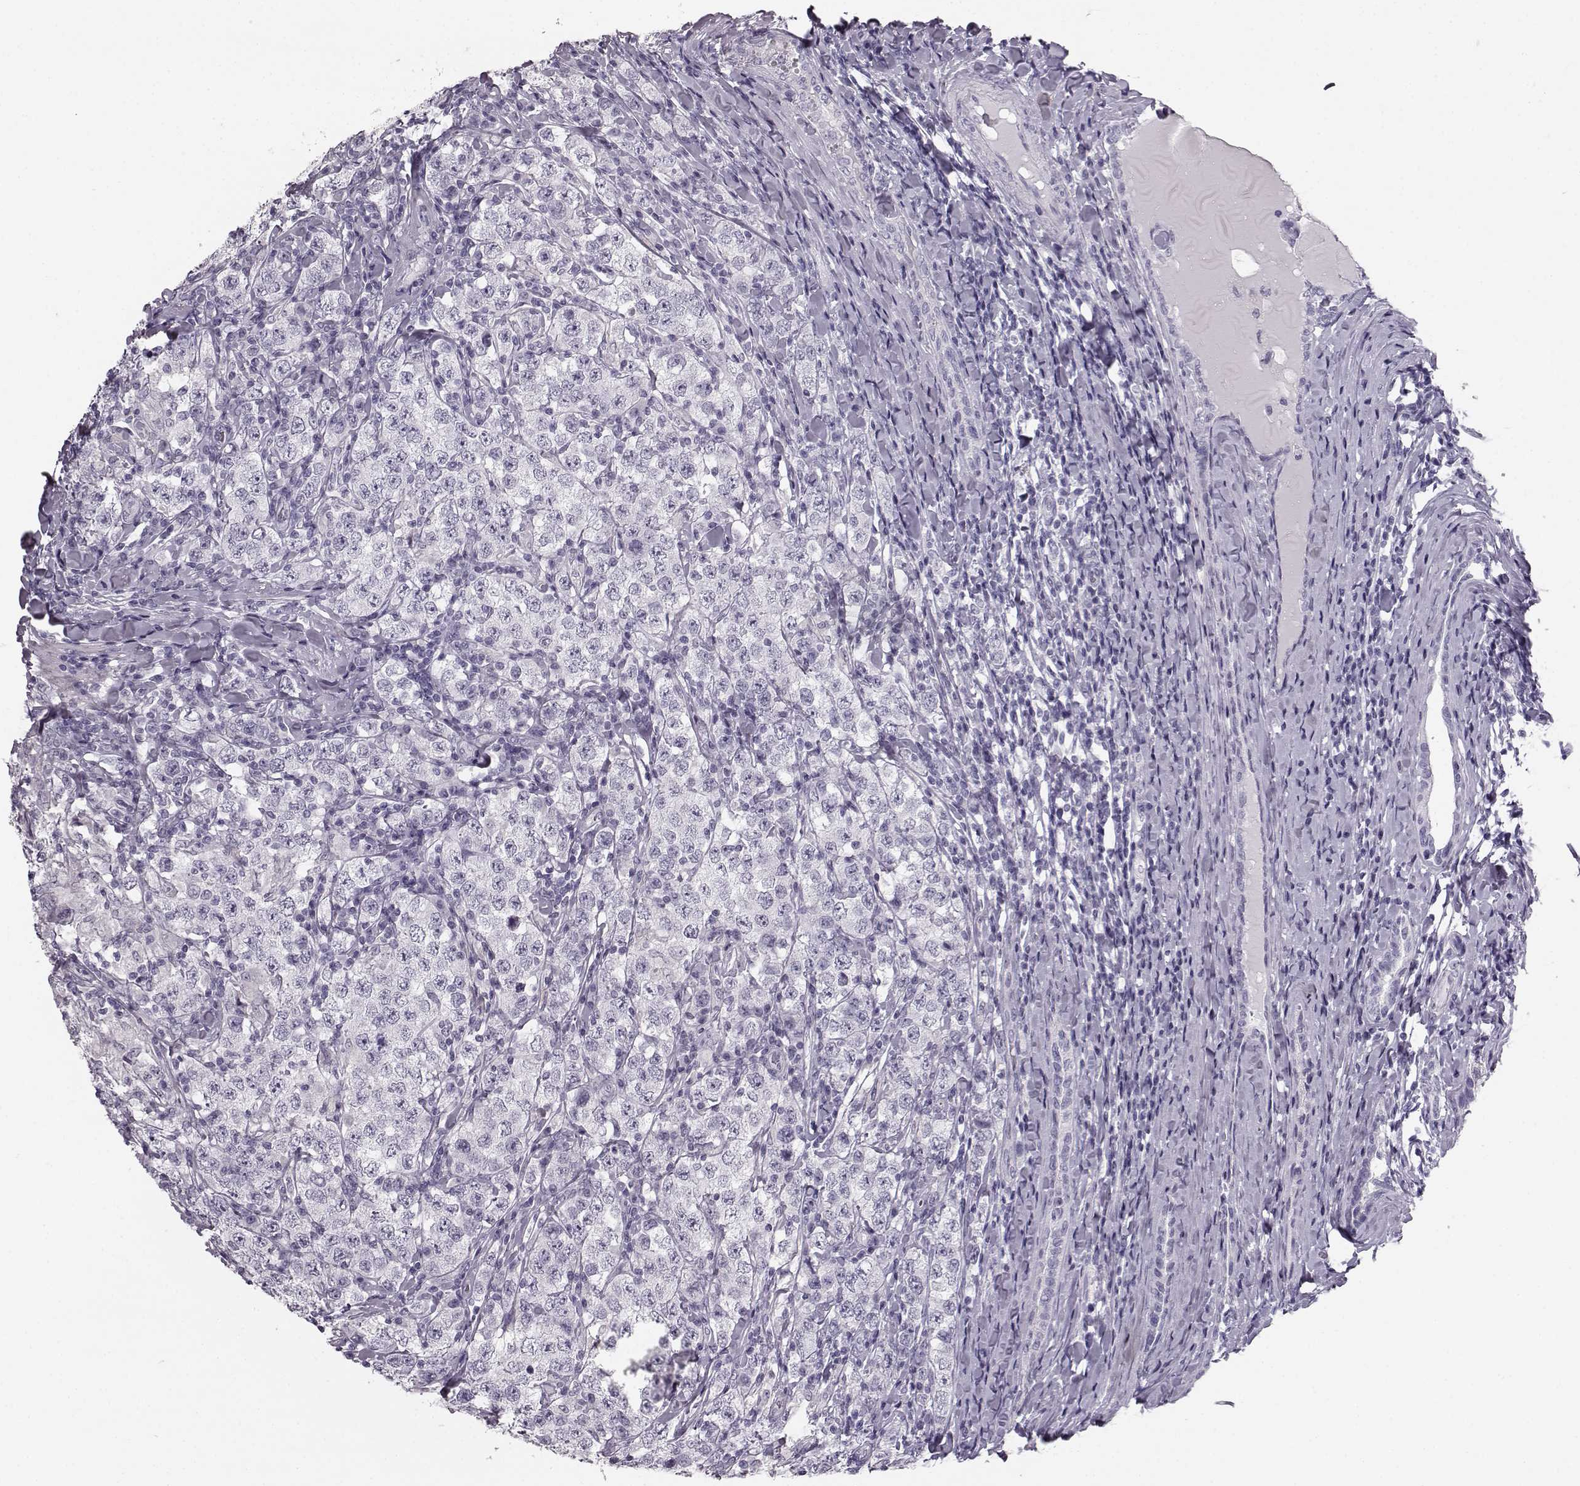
{"staining": {"intensity": "negative", "quantity": "none", "location": "none"}, "tissue": "testis cancer", "cell_type": "Tumor cells", "image_type": "cancer", "snomed": [{"axis": "morphology", "description": "Seminoma, NOS"}, {"axis": "morphology", "description": "Carcinoma, Embryonal, NOS"}, {"axis": "topography", "description": "Testis"}], "caption": "Tumor cells show no significant staining in testis cancer (embryonal carcinoma).", "gene": "BFSP2", "patient": {"sex": "male", "age": 41}}